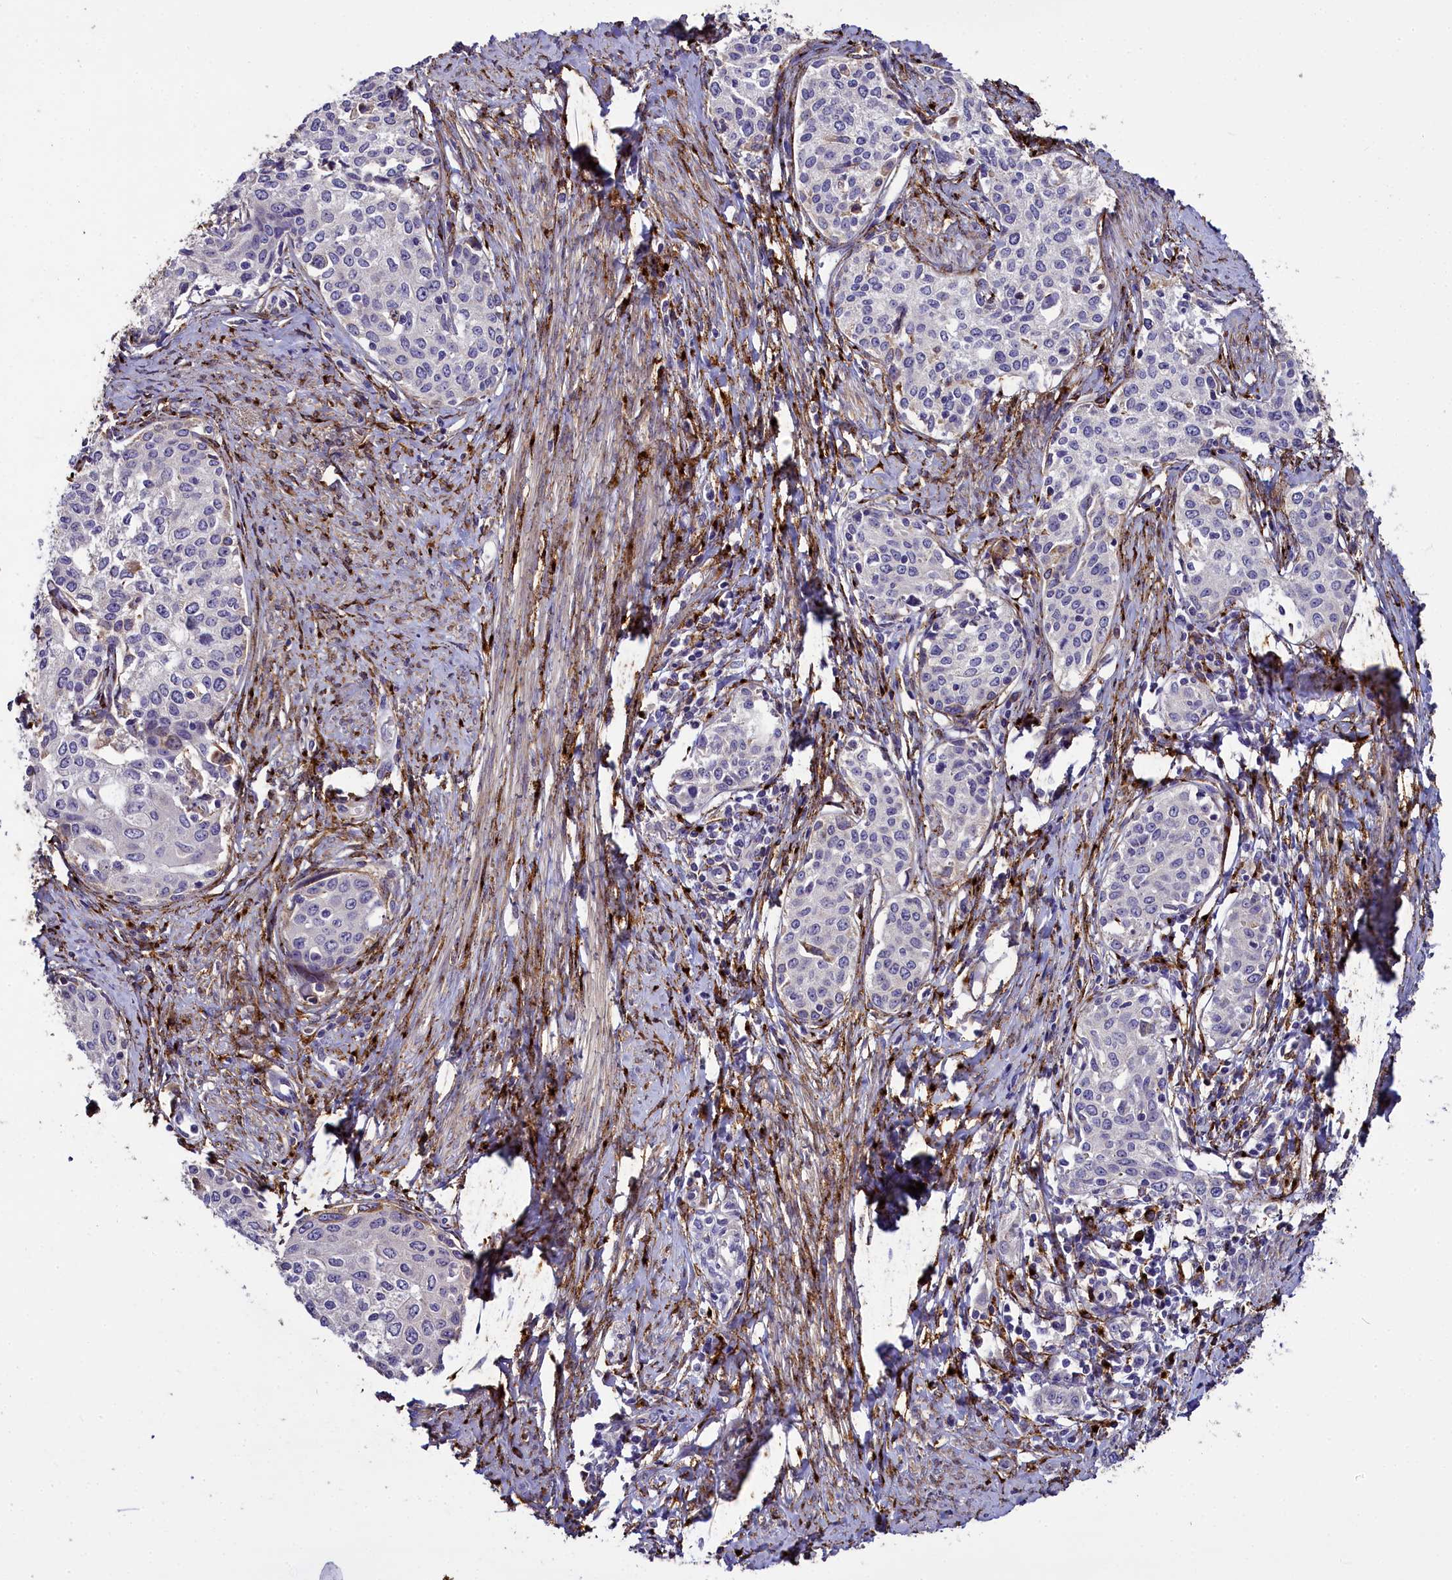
{"staining": {"intensity": "negative", "quantity": "none", "location": "none"}, "tissue": "cervical cancer", "cell_type": "Tumor cells", "image_type": "cancer", "snomed": [{"axis": "morphology", "description": "Squamous cell carcinoma, NOS"}, {"axis": "morphology", "description": "Adenocarcinoma, NOS"}, {"axis": "topography", "description": "Cervix"}], "caption": "Protein analysis of cervical adenocarcinoma exhibits no significant positivity in tumor cells. (Stains: DAB (3,3'-diaminobenzidine) IHC with hematoxylin counter stain, Microscopy: brightfield microscopy at high magnification).", "gene": "MRC2", "patient": {"sex": "female", "age": 52}}